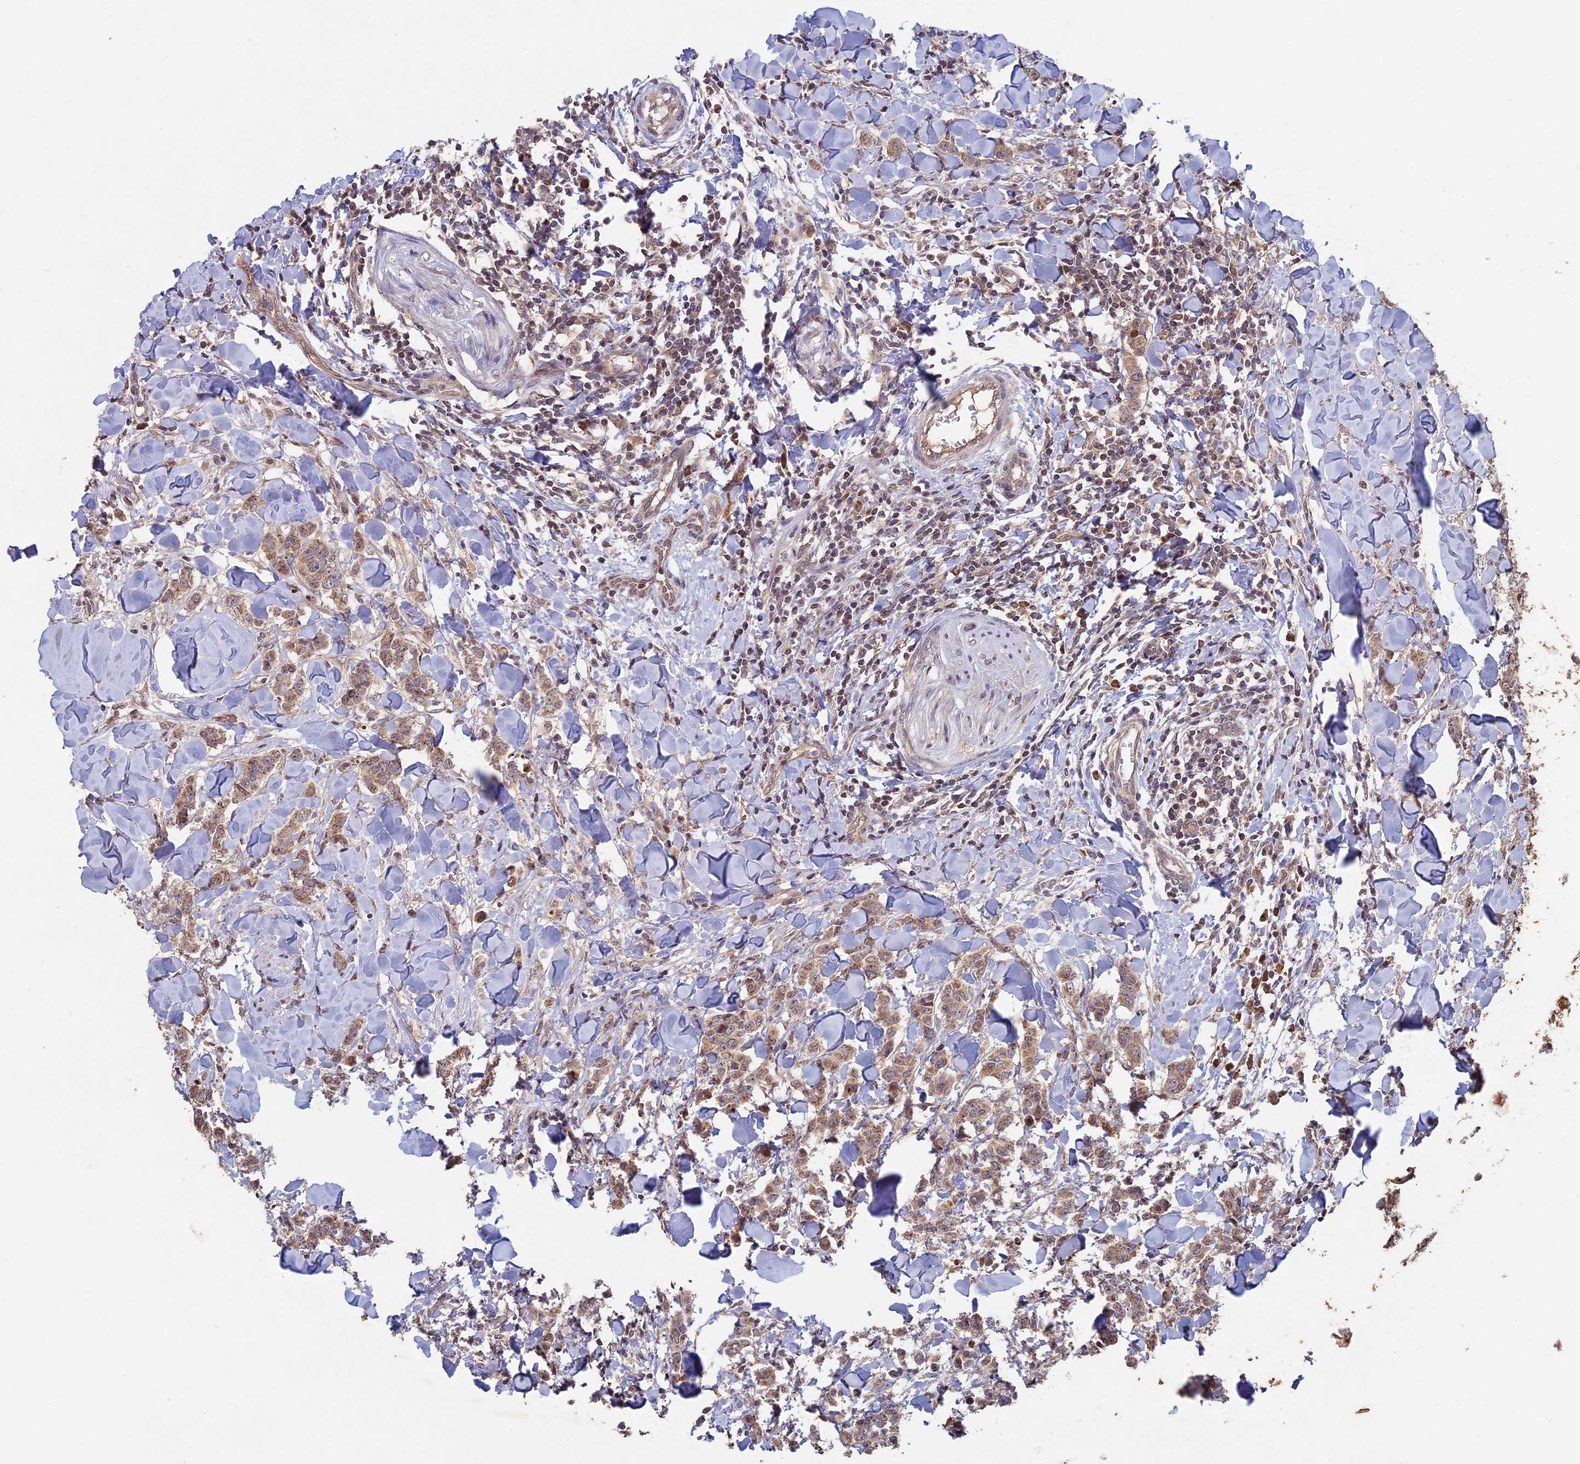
{"staining": {"intensity": "moderate", "quantity": ">75%", "location": "cytoplasmic/membranous"}, "tissue": "breast cancer", "cell_type": "Tumor cells", "image_type": "cancer", "snomed": [{"axis": "morphology", "description": "Duct carcinoma"}, {"axis": "topography", "description": "Breast"}], "caption": "Immunohistochemical staining of breast cancer (infiltrating ductal carcinoma) exhibits medium levels of moderate cytoplasmic/membranous protein staining in approximately >75% of tumor cells.", "gene": "RCCD1", "patient": {"sex": "female", "age": 40}}